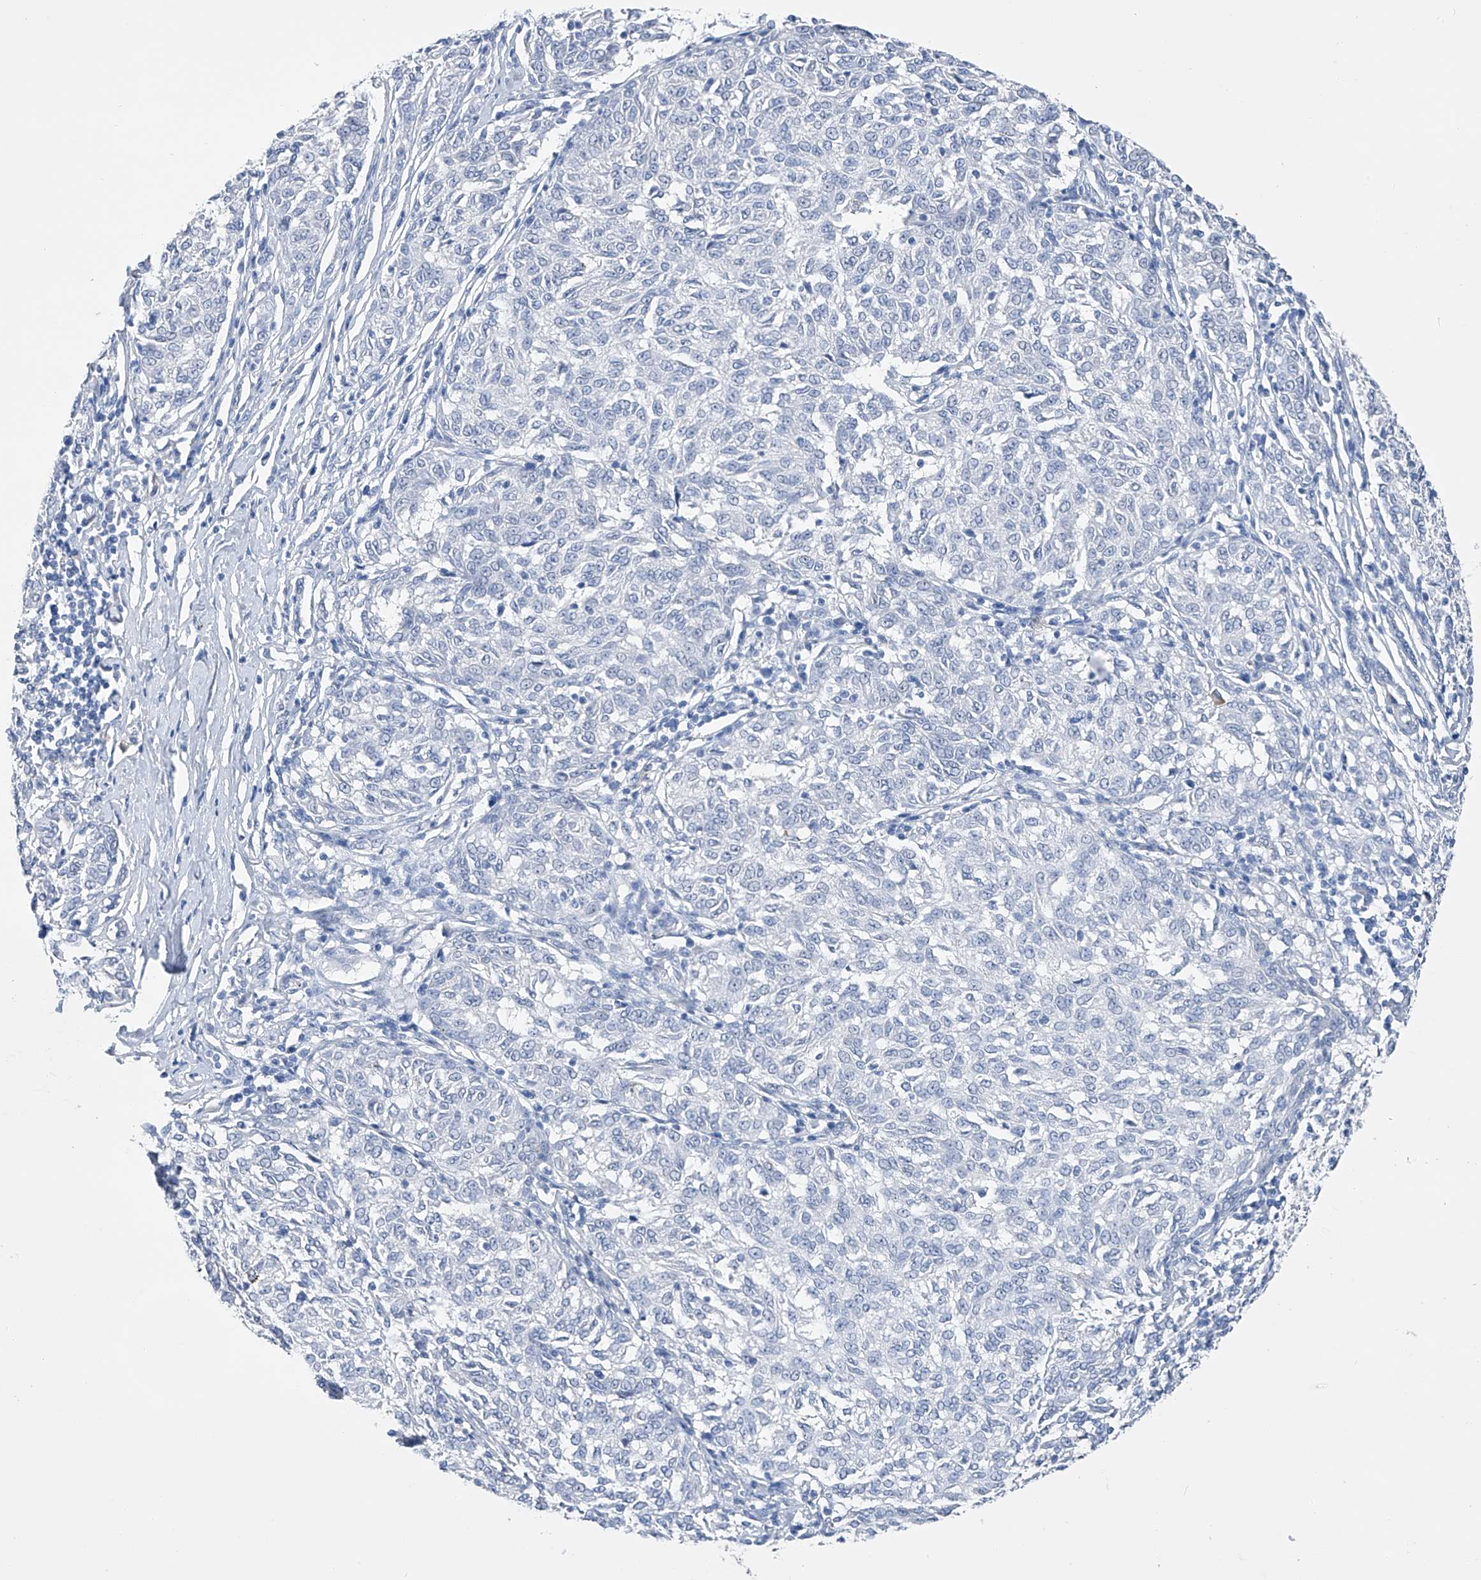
{"staining": {"intensity": "negative", "quantity": "none", "location": "none"}, "tissue": "melanoma", "cell_type": "Tumor cells", "image_type": "cancer", "snomed": [{"axis": "morphology", "description": "Malignant melanoma, NOS"}, {"axis": "topography", "description": "Skin"}], "caption": "IHC image of neoplastic tissue: melanoma stained with DAB (3,3'-diaminobenzidine) demonstrates no significant protein positivity in tumor cells.", "gene": "ADRA1A", "patient": {"sex": "female", "age": 72}}